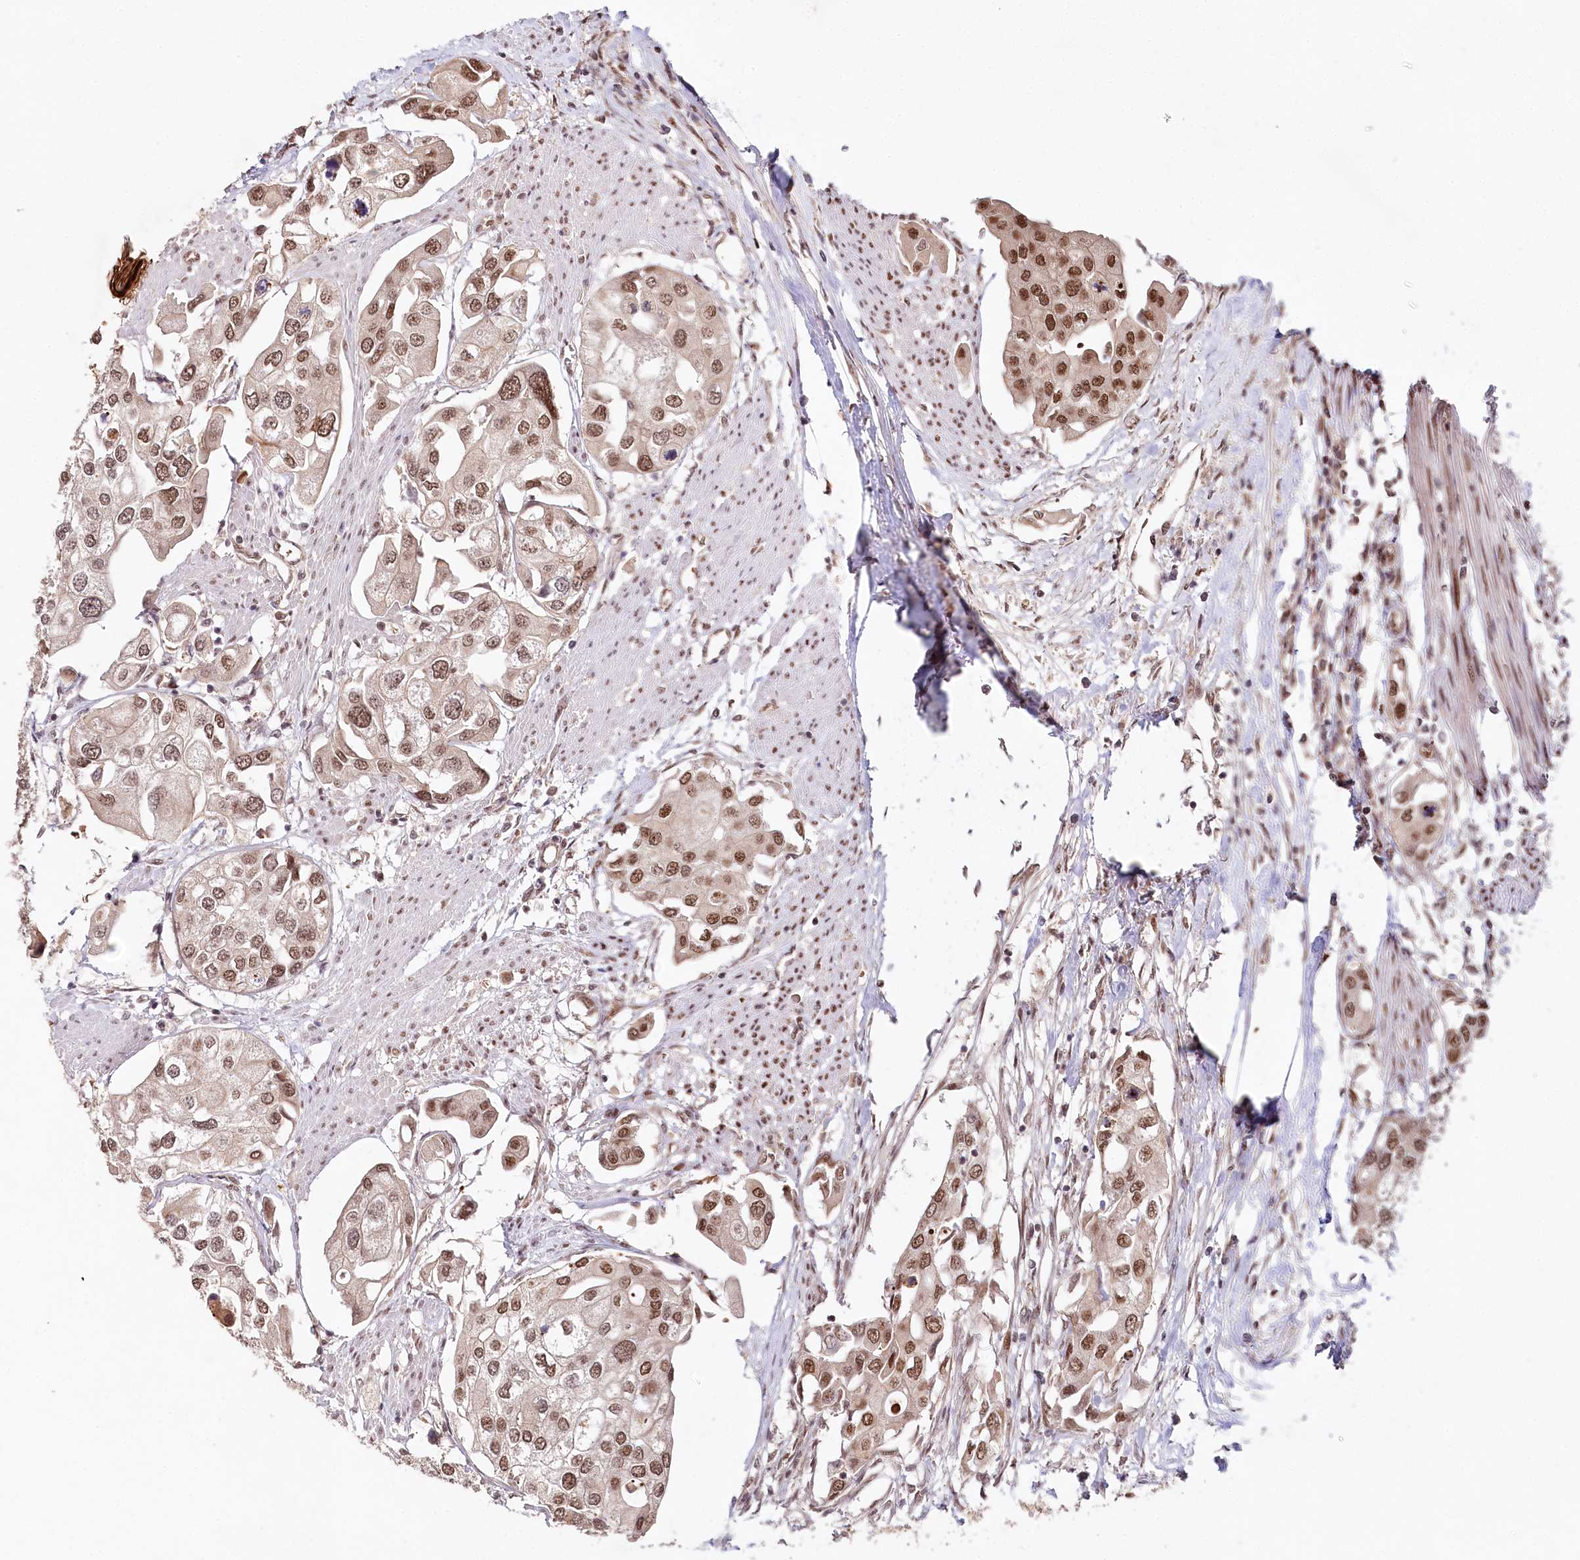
{"staining": {"intensity": "moderate", "quantity": ">75%", "location": "nuclear"}, "tissue": "urothelial cancer", "cell_type": "Tumor cells", "image_type": "cancer", "snomed": [{"axis": "morphology", "description": "Urothelial carcinoma, High grade"}, {"axis": "topography", "description": "Urinary bladder"}], "caption": "A brown stain highlights moderate nuclear expression of a protein in human urothelial cancer tumor cells.", "gene": "CCDC65", "patient": {"sex": "male", "age": 64}}